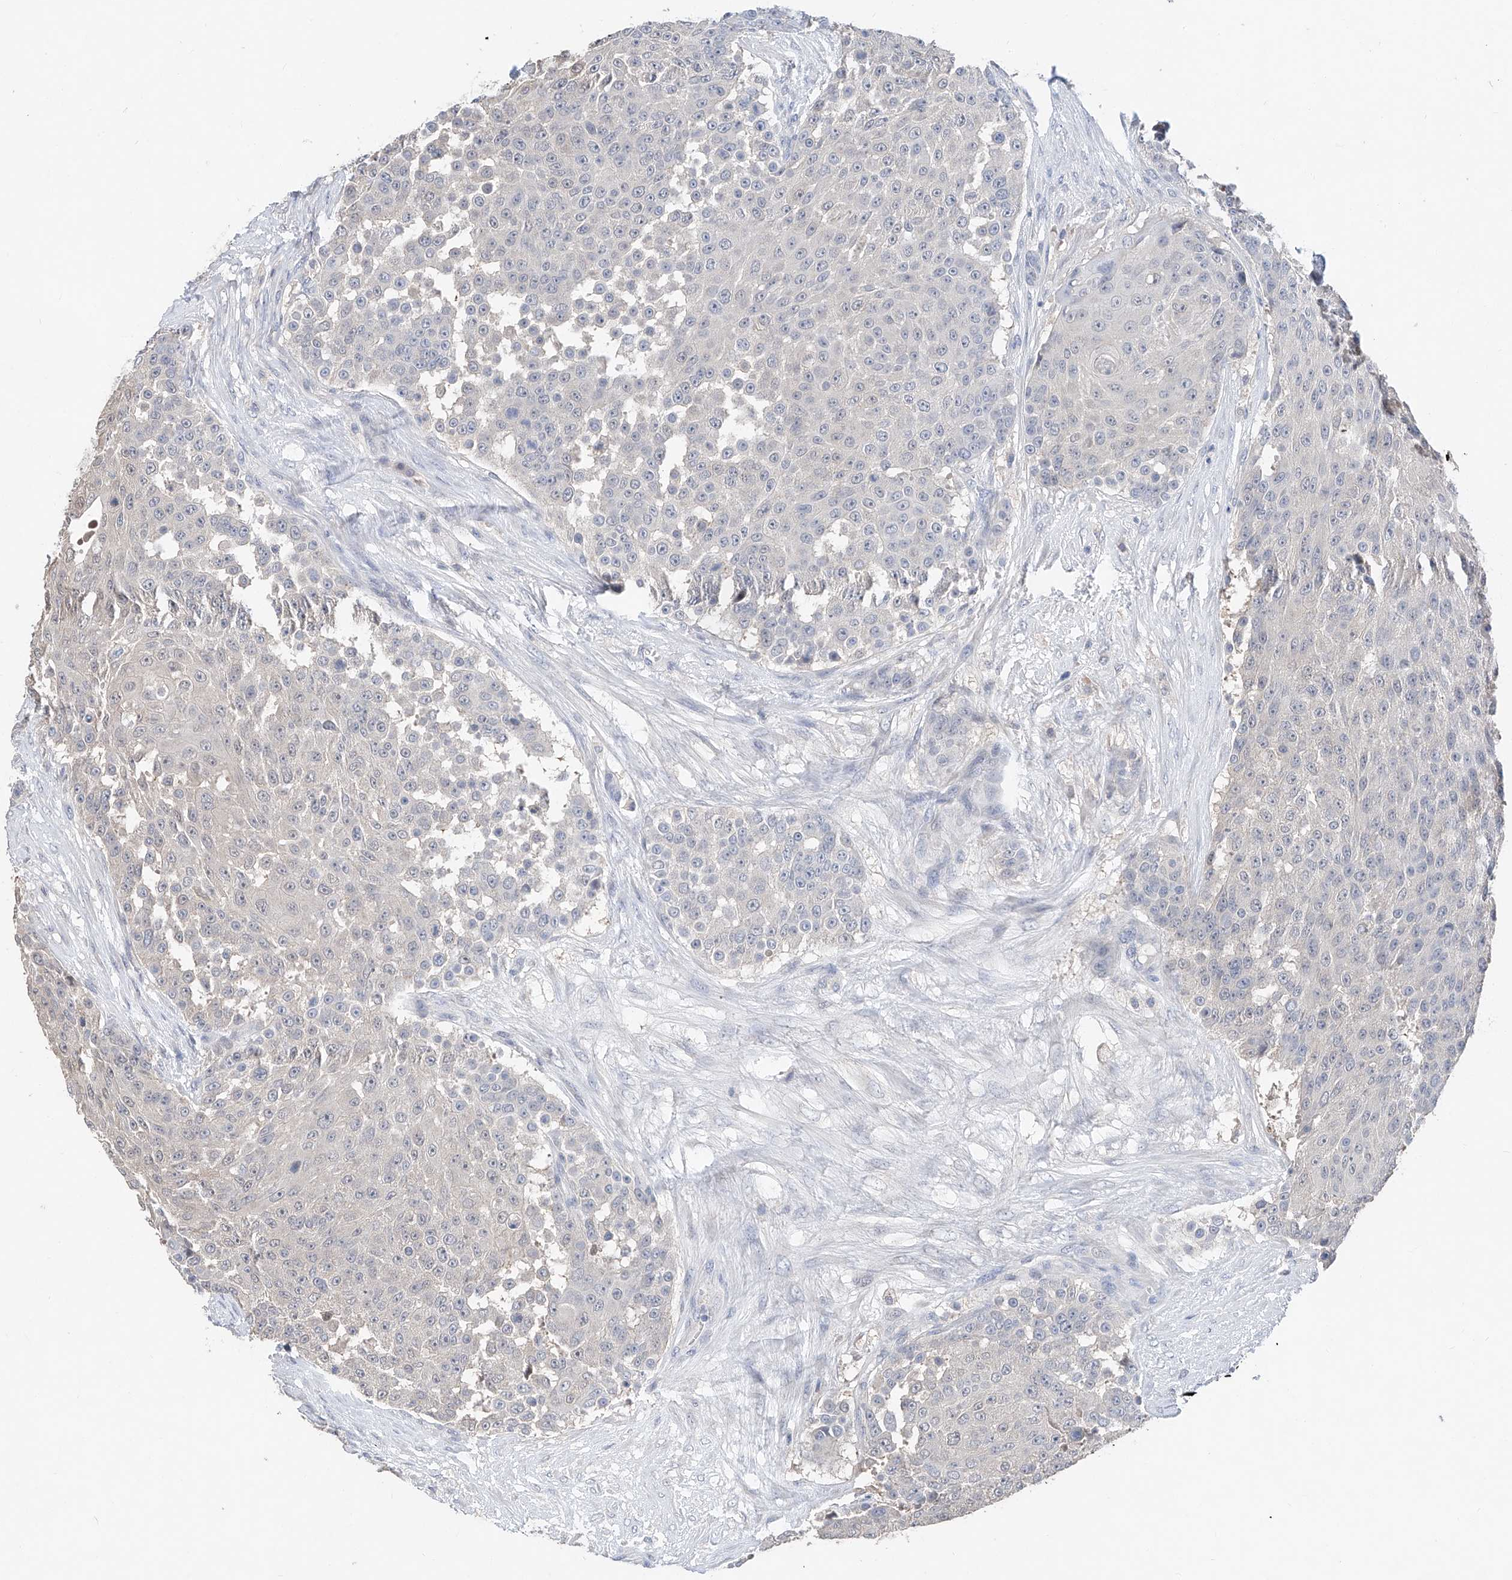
{"staining": {"intensity": "negative", "quantity": "none", "location": "none"}, "tissue": "urothelial cancer", "cell_type": "Tumor cells", "image_type": "cancer", "snomed": [{"axis": "morphology", "description": "Urothelial carcinoma, High grade"}, {"axis": "topography", "description": "Urinary bladder"}], "caption": "Immunohistochemistry (IHC) image of neoplastic tissue: human urothelial cancer stained with DAB exhibits no significant protein staining in tumor cells.", "gene": "FUCA2", "patient": {"sex": "female", "age": 63}}